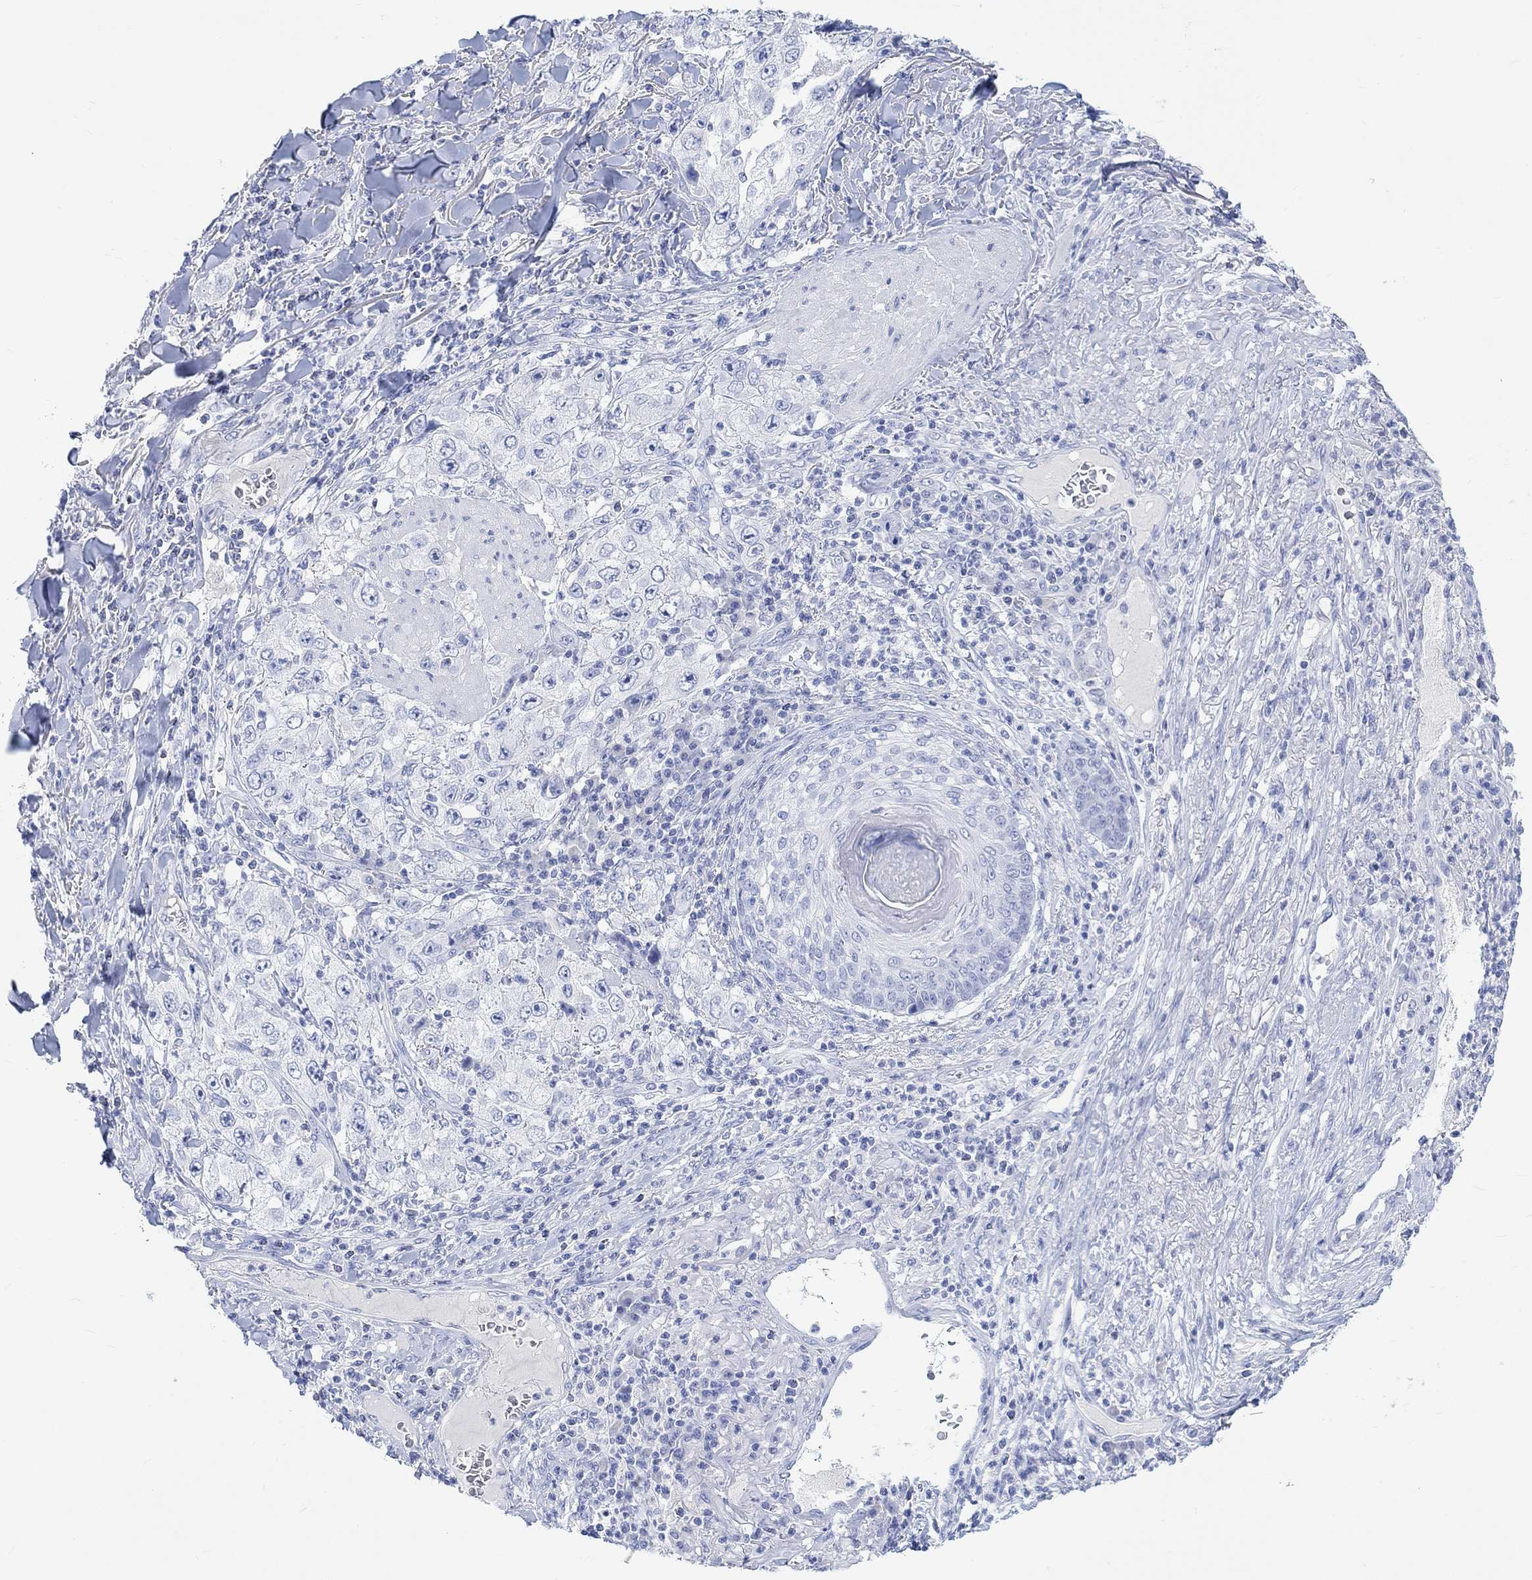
{"staining": {"intensity": "negative", "quantity": "none", "location": "none"}, "tissue": "skin cancer", "cell_type": "Tumor cells", "image_type": "cancer", "snomed": [{"axis": "morphology", "description": "Squamous cell carcinoma, NOS"}, {"axis": "topography", "description": "Skin"}], "caption": "Protein analysis of skin cancer exhibits no significant expression in tumor cells. (DAB (3,3'-diaminobenzidine) immunohistochemistry (IHC), high magnification).", "gene": "CALCA", "patient": {"sex": "male", "age": 82}}